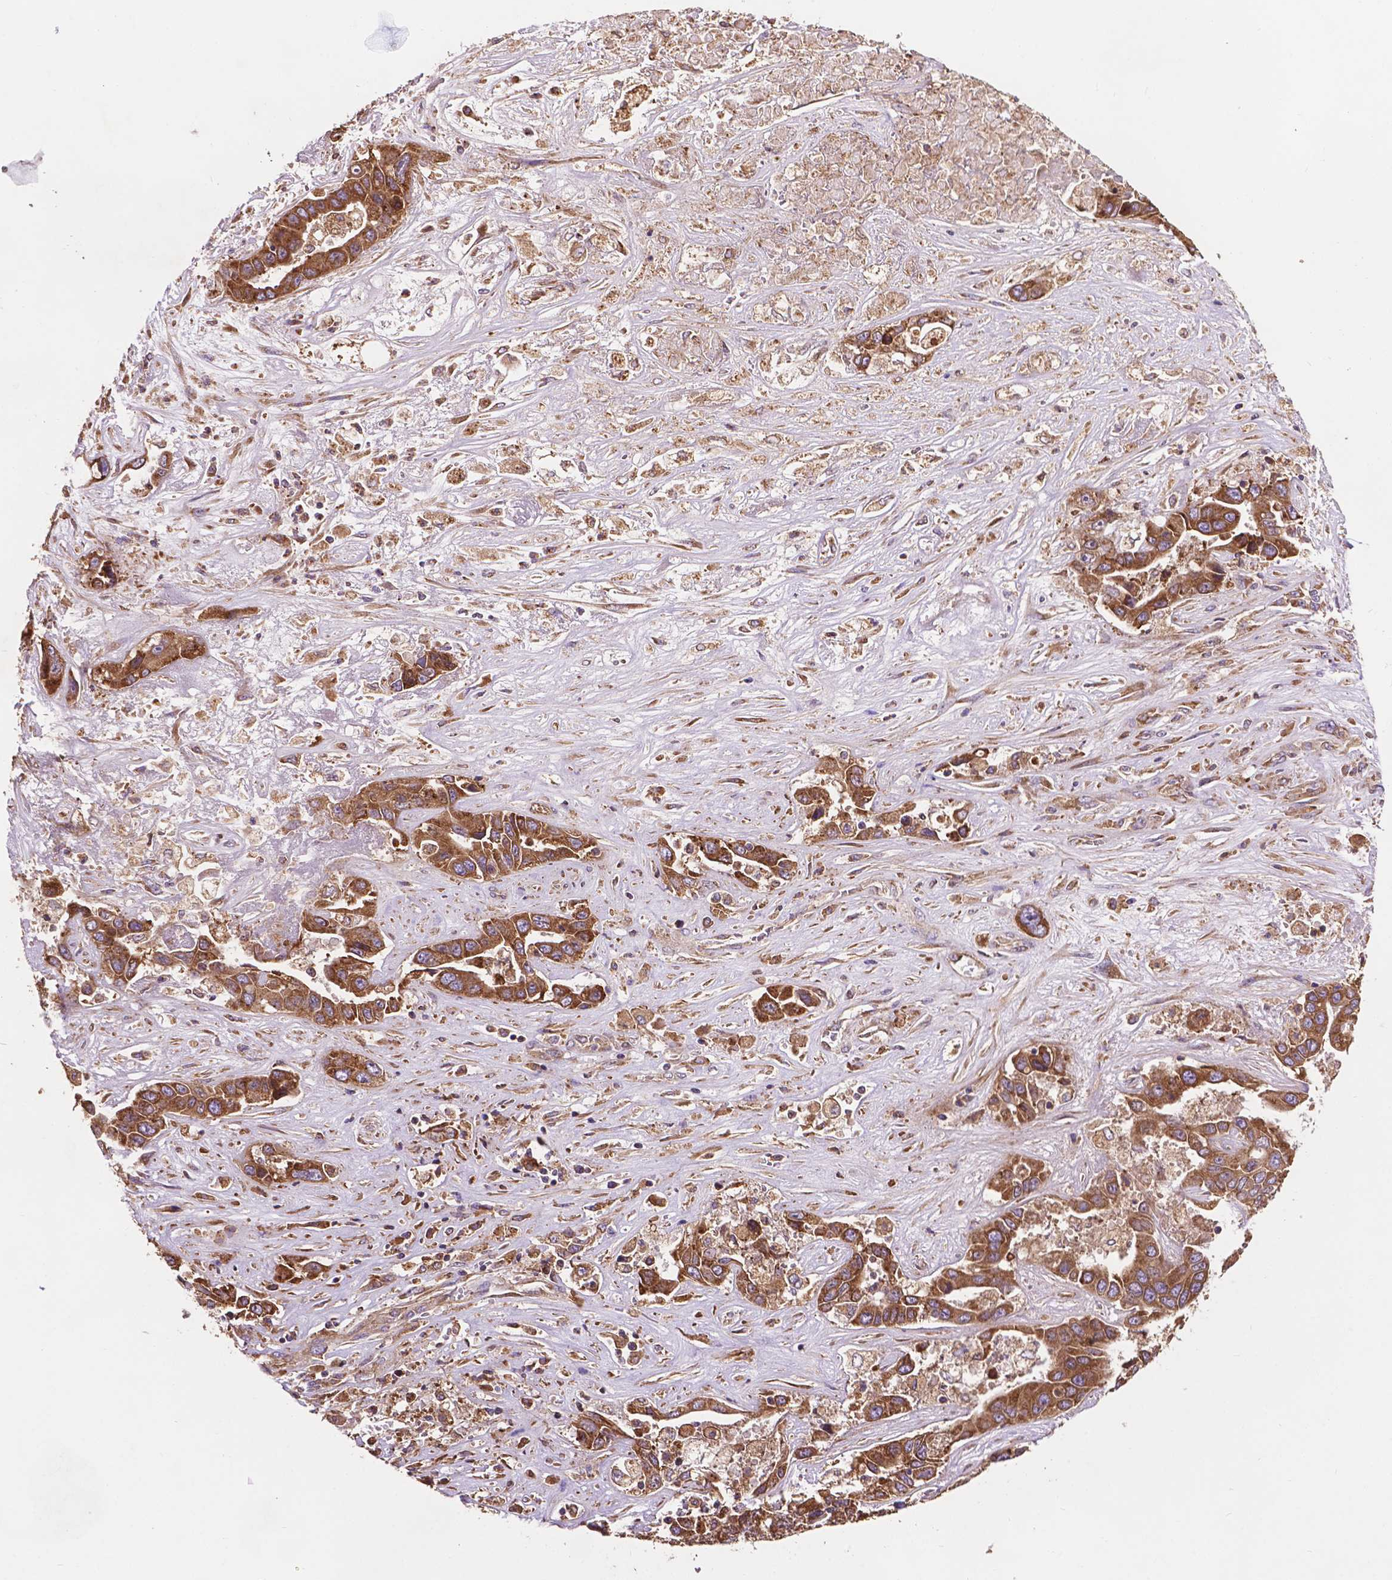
{"staining": {"intensity": "moderate", "quantity": ">75%", "location": "cytoplasmic/membranous"}, "tissue": "liver cancer", "cell_type": "Tumor cells", "image_type": "cancer", "snomed": [{"axis": "morphology", "description": "Cholangiocarcinoma"}, {"axis": "topography", "description": "Liver"}], "caption": "Cholangiocarcinoma (liver) tissue exhibits moderate cytoplasmic/membranous positivity in approximately >75% of tumor cells, visualized by immunohistochemistry.", "gene": "CCDC71L", "patient": {"sex": "female", "age": 52}}